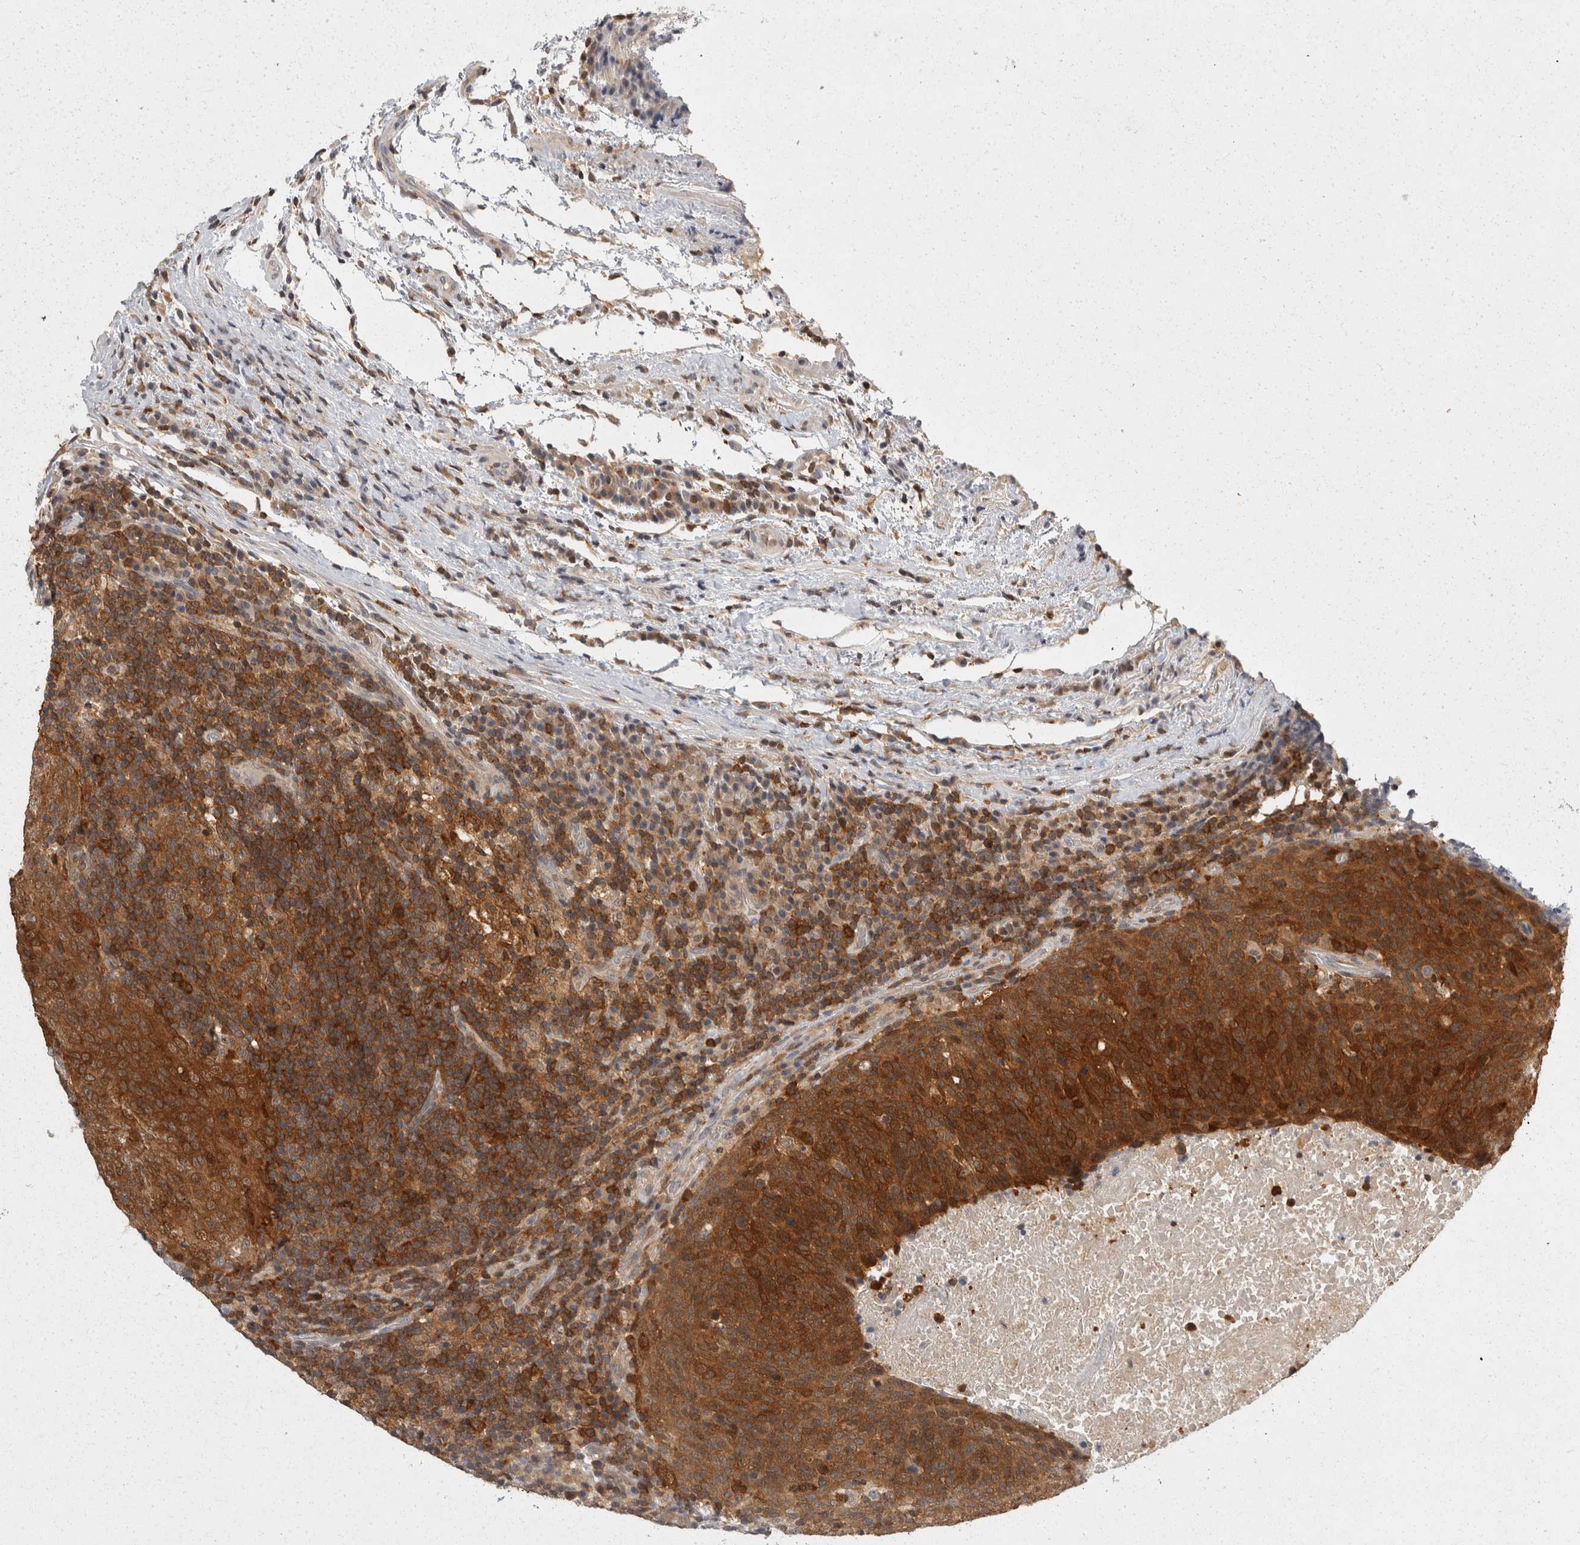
{"staining": {"intensity": "moderate", "quantity": ">75%", "location": "cytoplasmic/membranous,nuclear"}, "tissue": "head and neck cancer", "cell_type": "Tumor cells", "image_type": "cancer", "snomed": [{"axis": "morphology", "description": "Squamous cell carcinoma, NOS"}, {"axis": "morphology", "description": "Squamous cell carcinoma, metastatic, NOS"}, {"axis": "topography", "description": "Lymph node"}, {"axis": "topography", "description": "Head-Neck"}], "caption": "Head and neck cancer (squamous cell carcinoma) stained for a protein (brown) shows moderate cytoplasmic/membranous and nuclear positive staining in about >75% of tumor cells.", "gene": "ACAT2", "patient": {"sex": "male", "age": 62}}